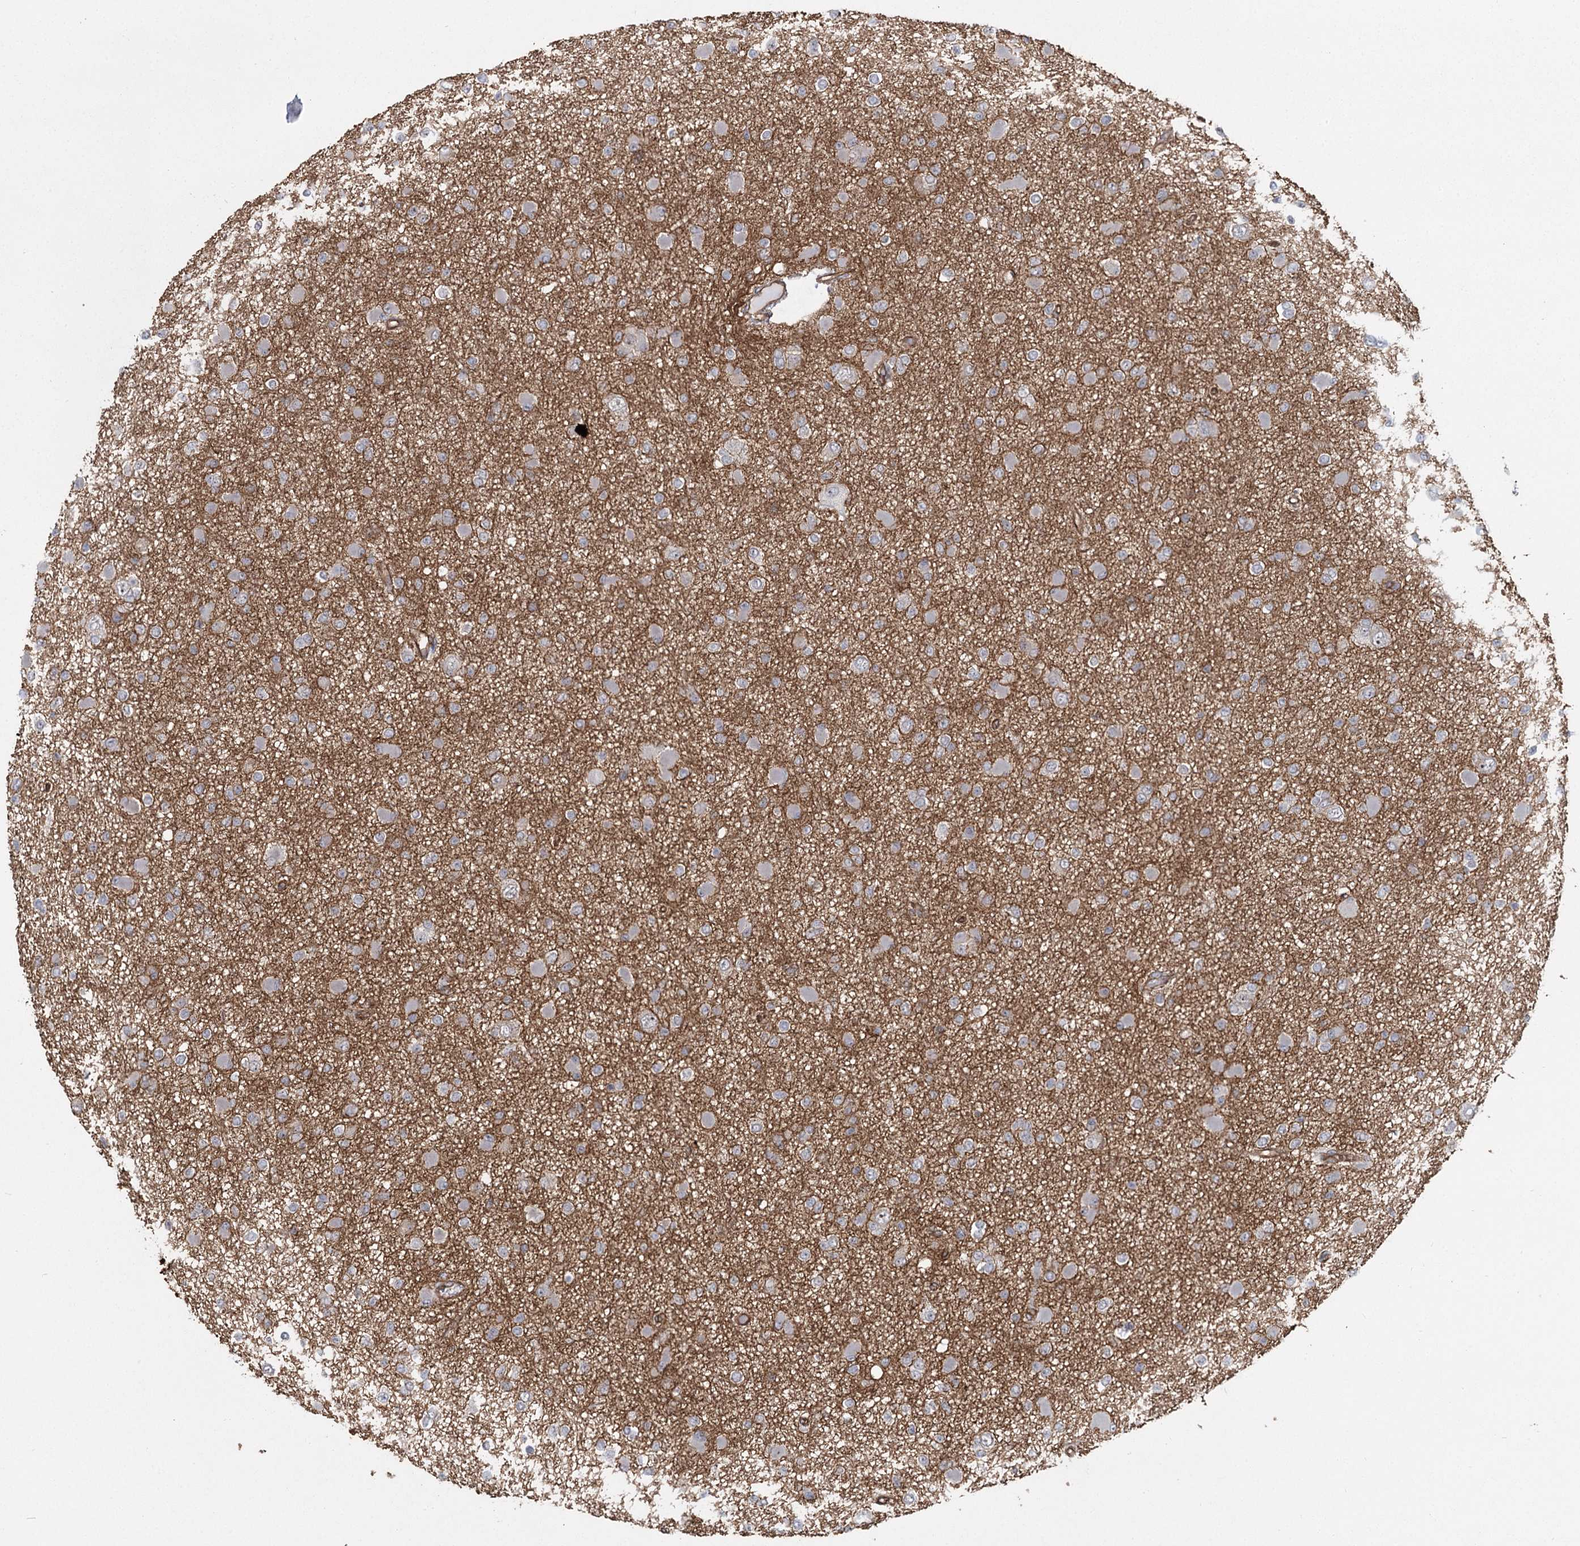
{"staining": {"intensity": "negative", "quantity": "none", "location": "none"}, "tissue": "glioma", "cell_type": "Tumor cells", "image_type": "cancer", "snomed": [{"axis": "morphology", "description": "Glioma, malignant, Low grade"}, {"axis": "topography", "description": "Brain"}], "caption": "Immunohistochemistry of human malignant glioma (low-grade) reveals no expression in tumor cells.", "gene": "RPP14", "patient": {"sex": "female", "age": 22}}